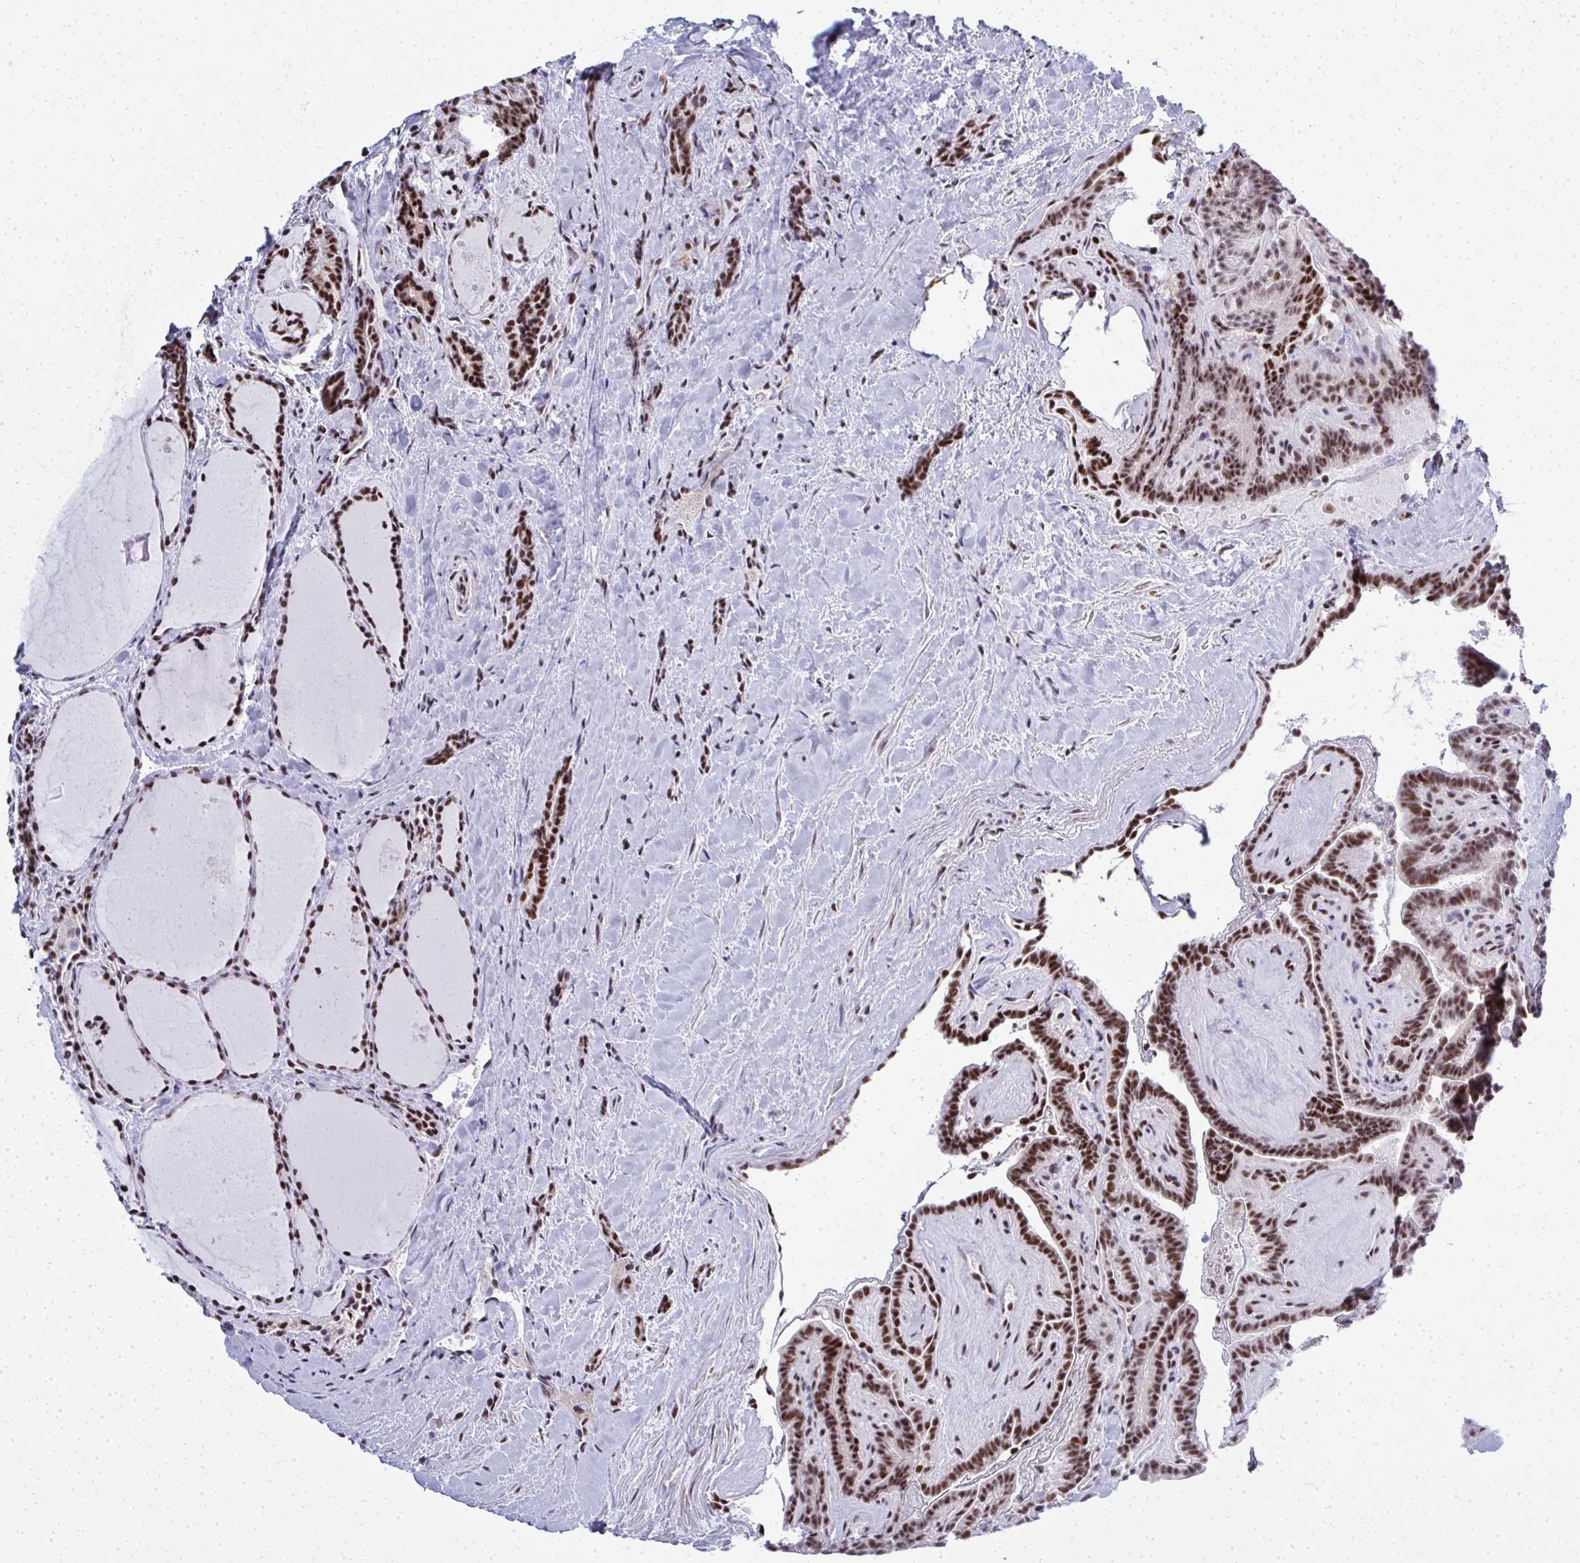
{"staining": {"intensity": "strong", "quantity": ">75%", "location": "nuclear"}, "tissue": "thyroid cancer", "cell_type": "Tumor cells", "image_type": "cancer", "snomed": [{"axis": "morphology", "description": "Papillary adenocarcinoma, NOS"}, {"axis": "topography", "description": "Thyroid gland"}], "caption": "Approximately >75% of tumor cells in papillary adenocarcinoma (thyroid) reveal strong nuclear protein positivity as visualized by brown immunohistochemical staining.", "gene": "SIRT7", "patient": {"sex": "female", "age": 21}}